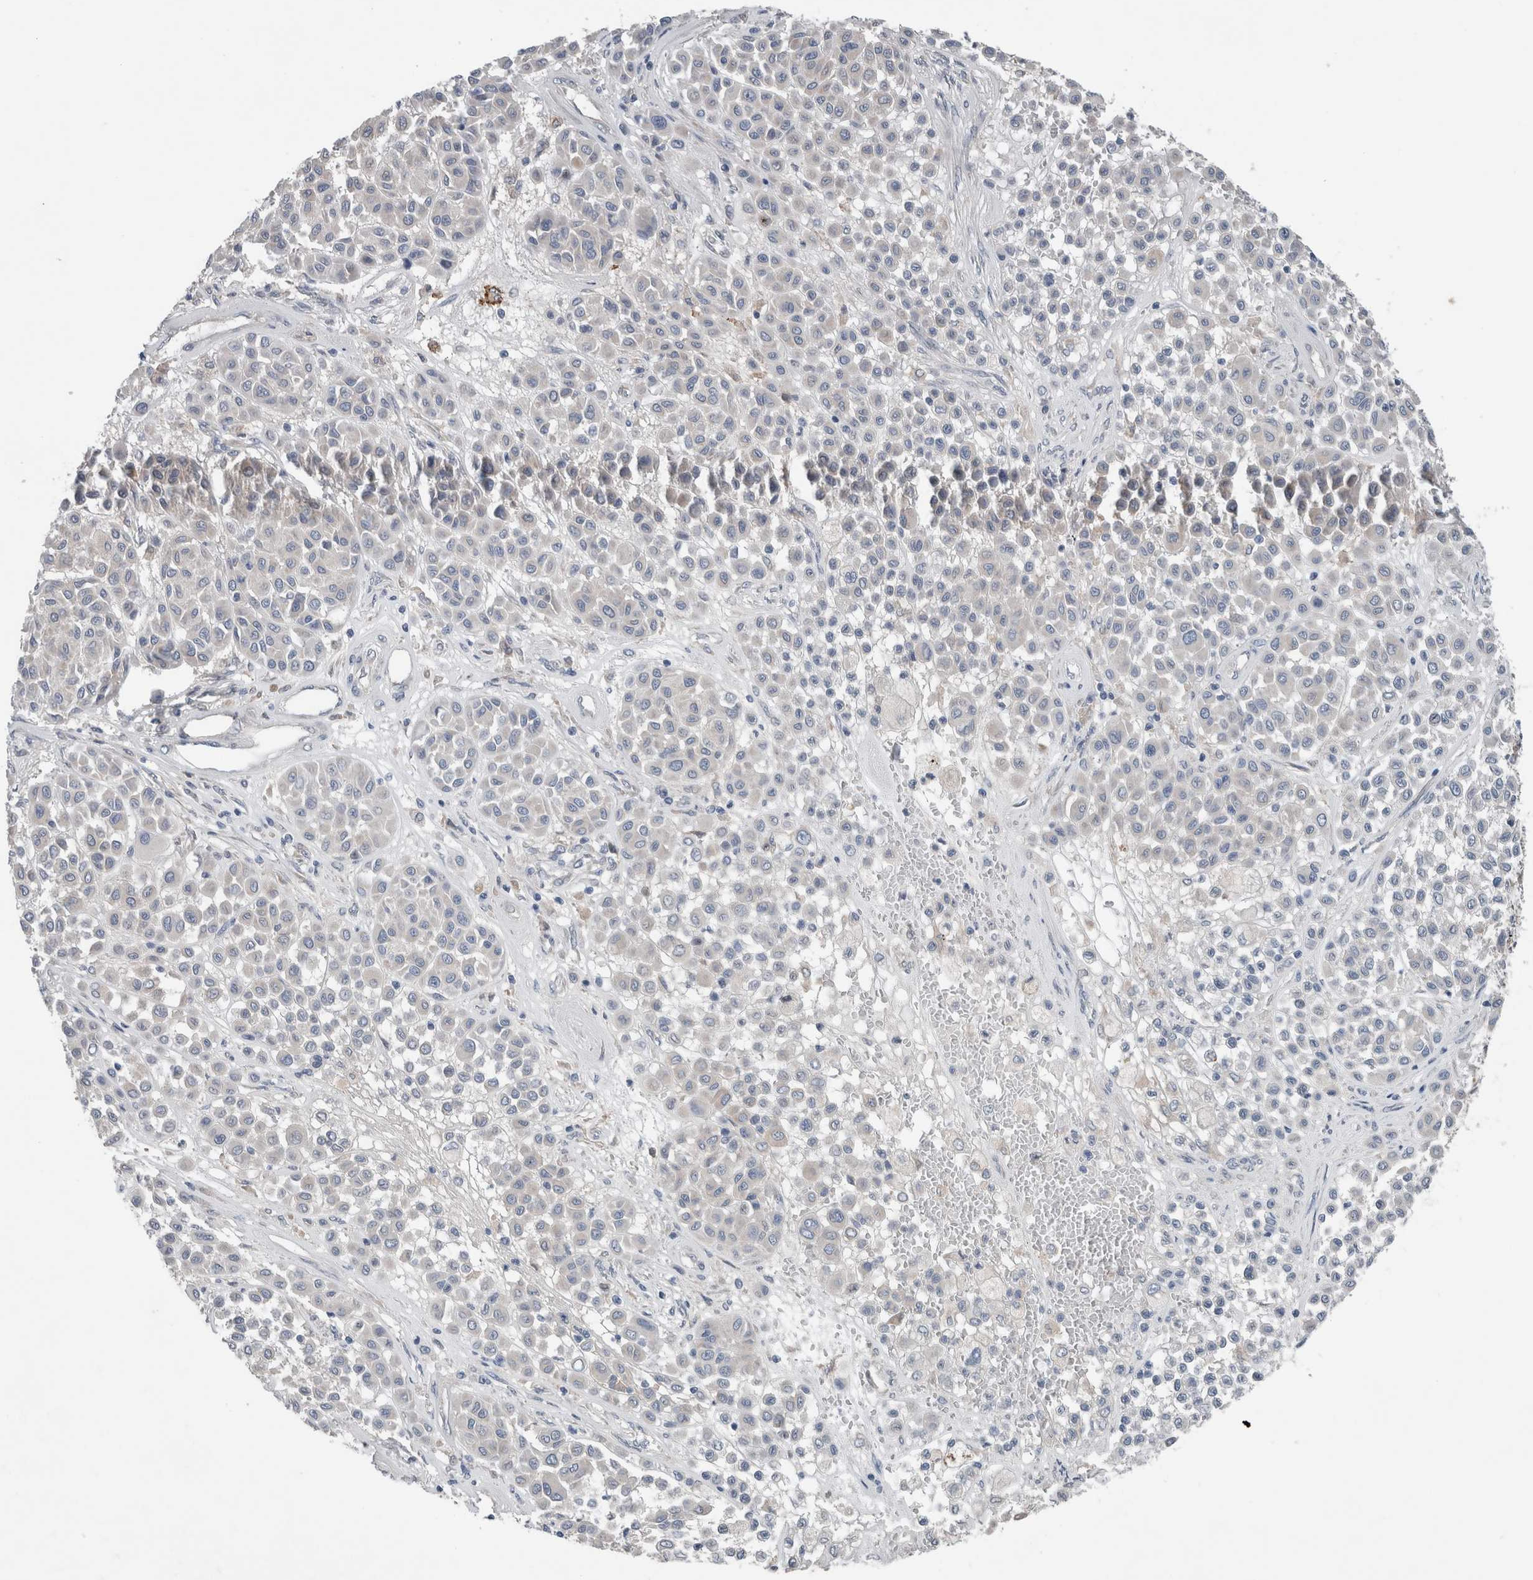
{"staining": {"intensity": "negative", "quantity": "none", "location": "none"}, "tissue": "melanoma", "cell_type": "Tumor cells", "image_type": "cancer", "snomed": [{"axis": "morphology", "description": "Malignant melanoma, Metastatic site"}, {"axis": "topography", "description": "Soft tissue"}], "caption": "Human malignant melanoma (metastatic site) stained for a protein using IHC displays no expression in tumor cells.", "gene": "CRNN", "patient": {"sex": "male", "age": 41}}